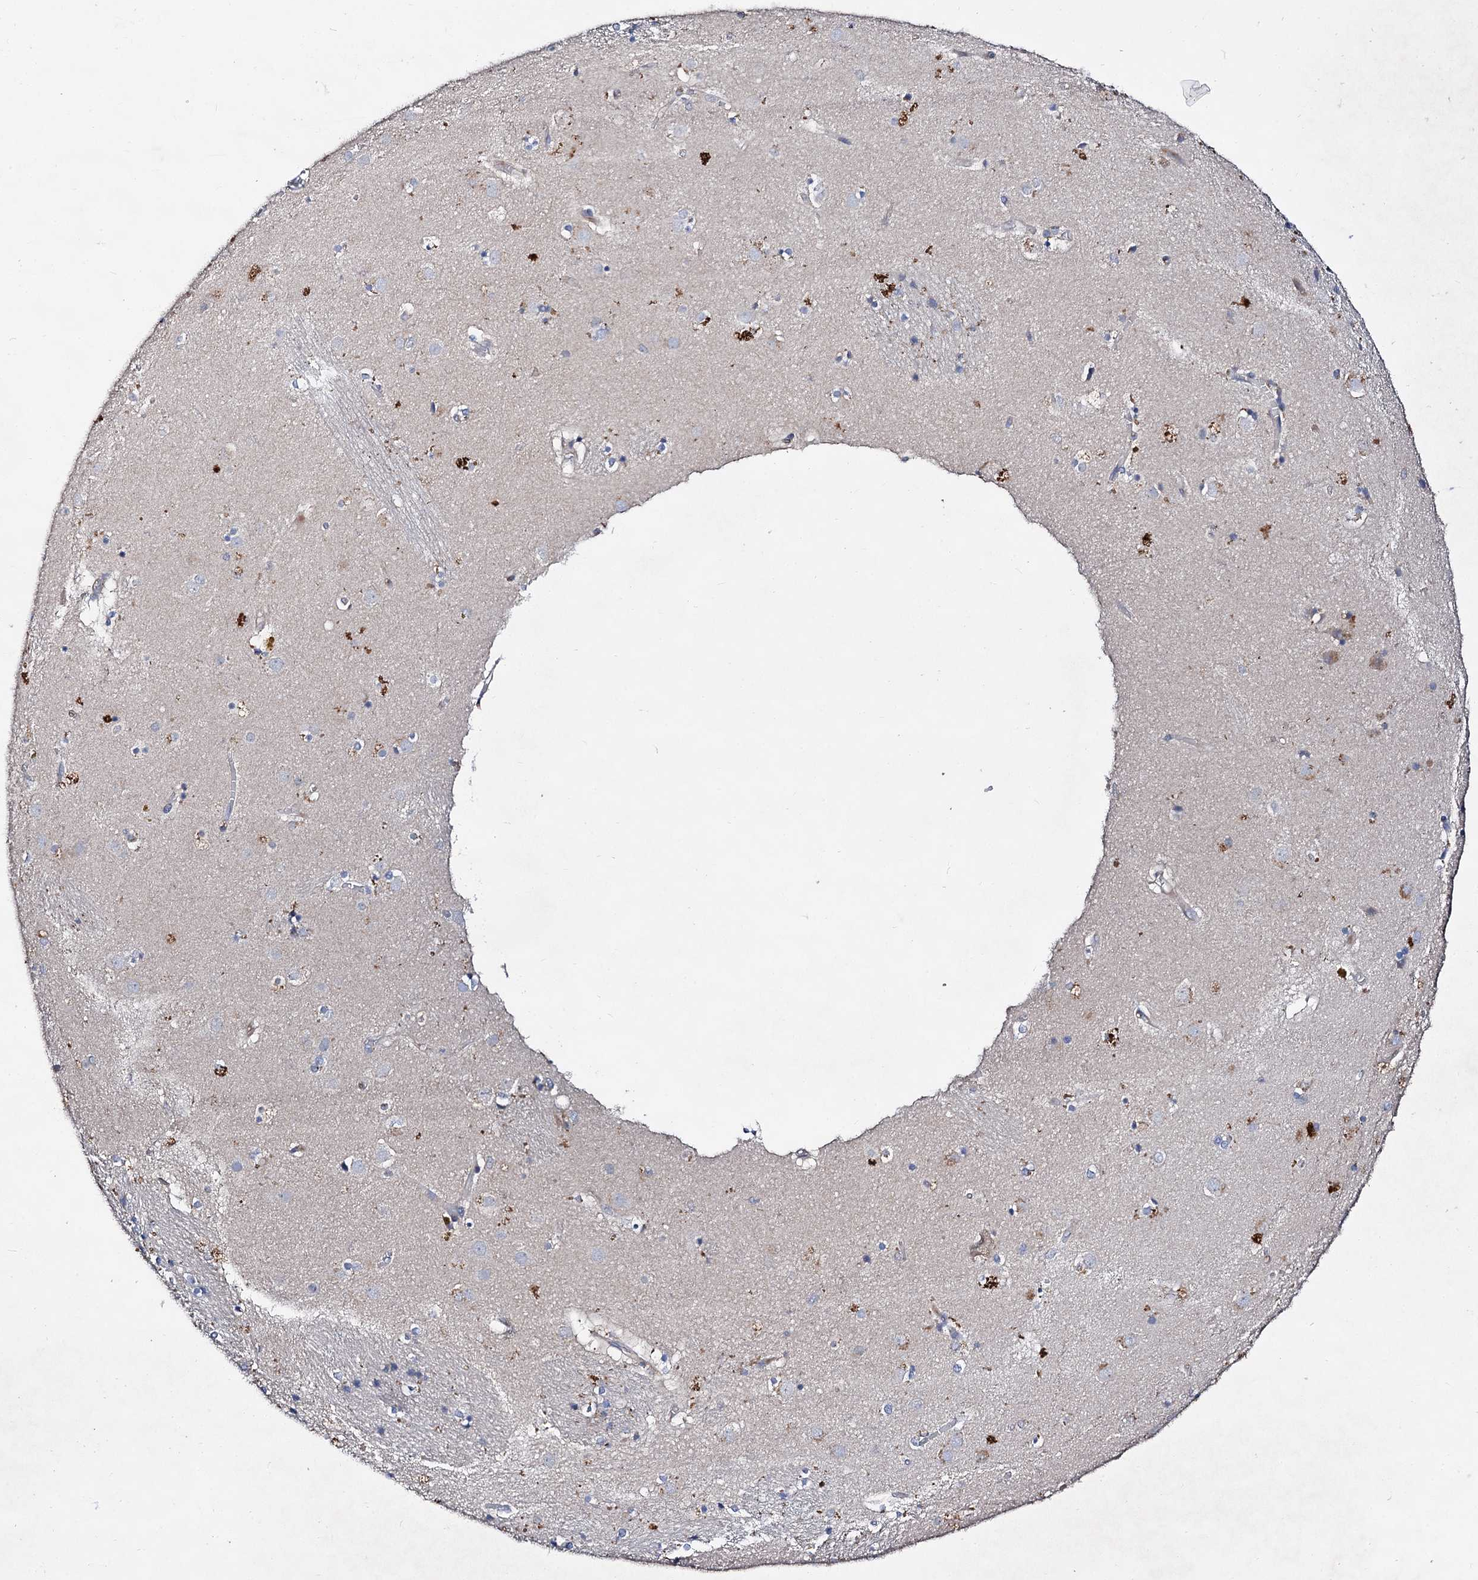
{"staining": {"intensity": "negative", "quantity": "none", "location": "none"}, "tissue": "caudate", "cell_type": "Glial cells", "image_type": "normal", "snomed": [{"axis": "morphology", "description": "Normal tissue, NOS"}, {"axis": "topography", "description": "Lateral ventricle wall"}], "caption": "Immunohistochemistry photomicrograph of unremarkable human caudate stained for a protein (brown), which demonstrates no expression in glial cells. (DAB immunohistochemistry visualized using brightfield microscopy, high magnification).", "gene": "HVCN1", "patient": {"sex": "male", "age": 70}}